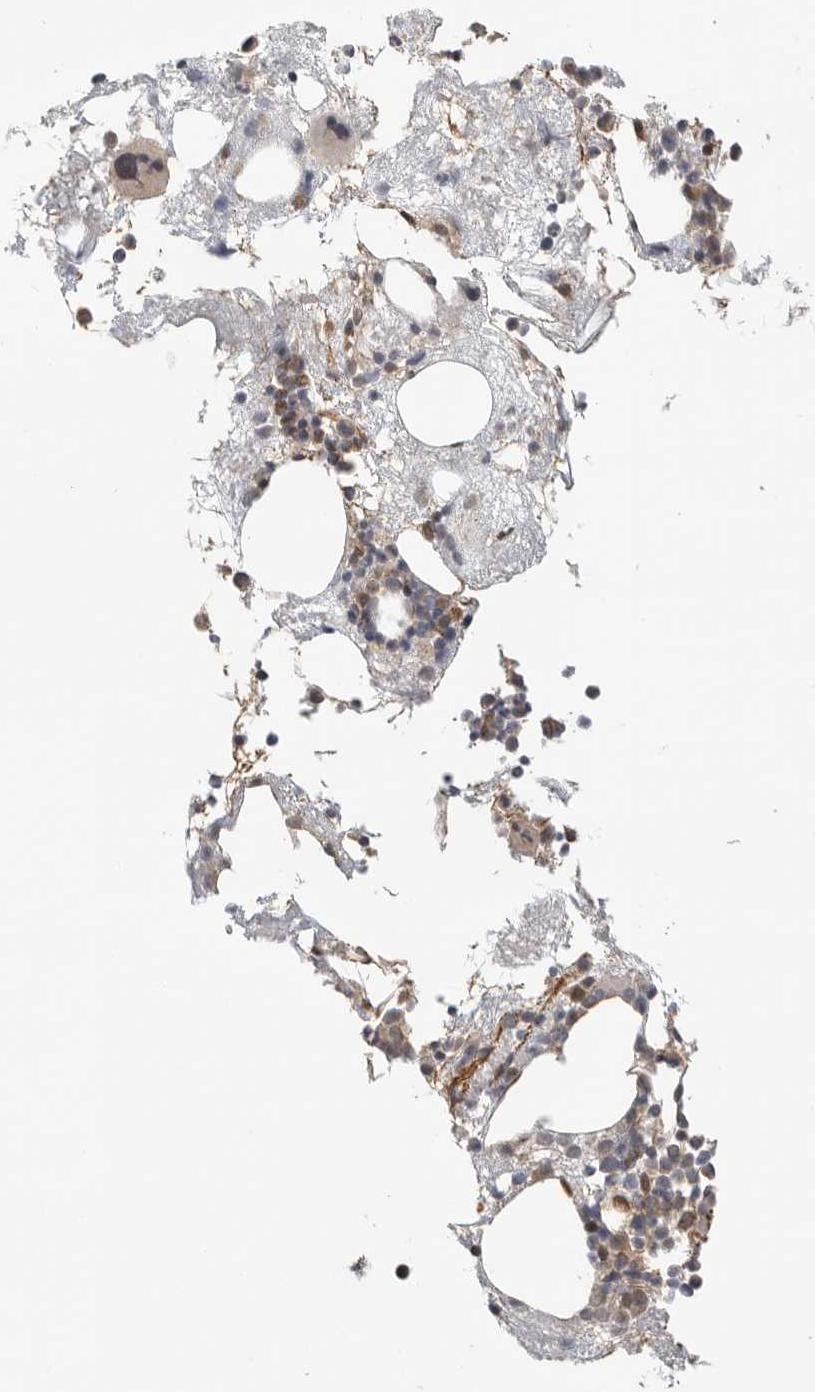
{"staining": {"intensity": "moderate", "quantity": "25%-75%", "location": "cytoplasmic/membranous,nuclear"}, "tissue": "bone marrow", "cell_type": "Hematopoietic cells", "image_type": "normal", "snomed": [{"axis": "morphology", "description": "Normal tissue, NOS"}, {"axis": "morphology", "description": "Inflammation, NOS"}, {"axis": "topography", "description": "Bone marrow"}], "caption": "IHC histopathology image of benign human bone marrow stained for a protein (brown), which displays medium levels of moderate cytoplasmic/membranous,nuclear positivity in about 25%-75% of hematopoietic cells.", "gene": "DCAF8", "patient": {"sex": "female", "age": 81}}